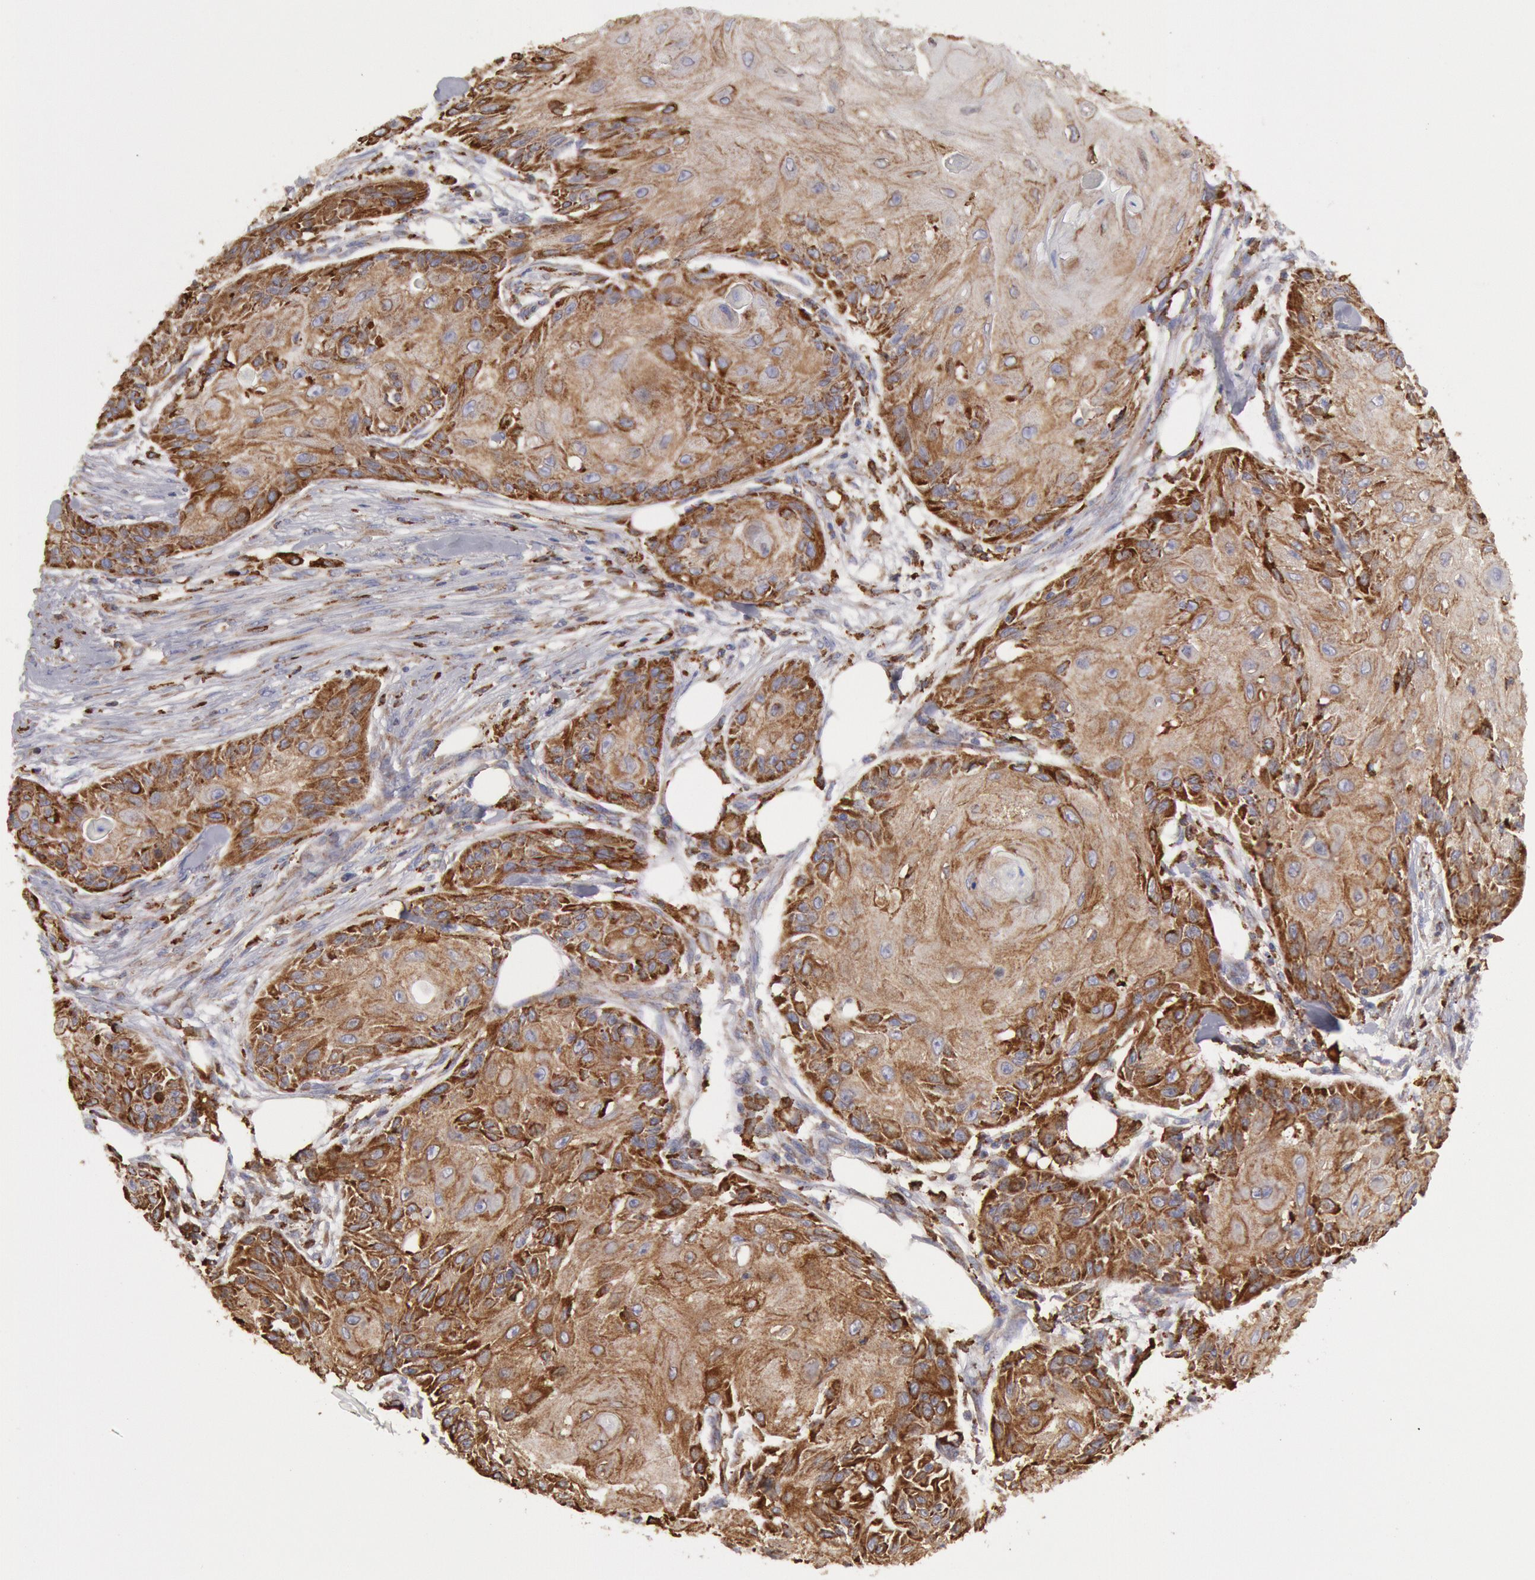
{"staining": {"intensity": "moderate", "quantity": ">75%", "location": "cytoplasmic/membranous"}, "tissue": "skin cancer", "cell_type": "Tumor cells", "image_type": "cancer", "snomed": [{"axis": "morphology", "description": "Squamous cell carcinoma, NOS"}, {"axis": "topography", "description": "Skin"}], "caption": "Protein expression analysis of squamous cell carcinoma (skin) demonstrates moderate cytoplasmic/membranous staining in about >75% of tumor cells.", "gene": "ERP44", "patient": {"sex": "female", "age": 88}}